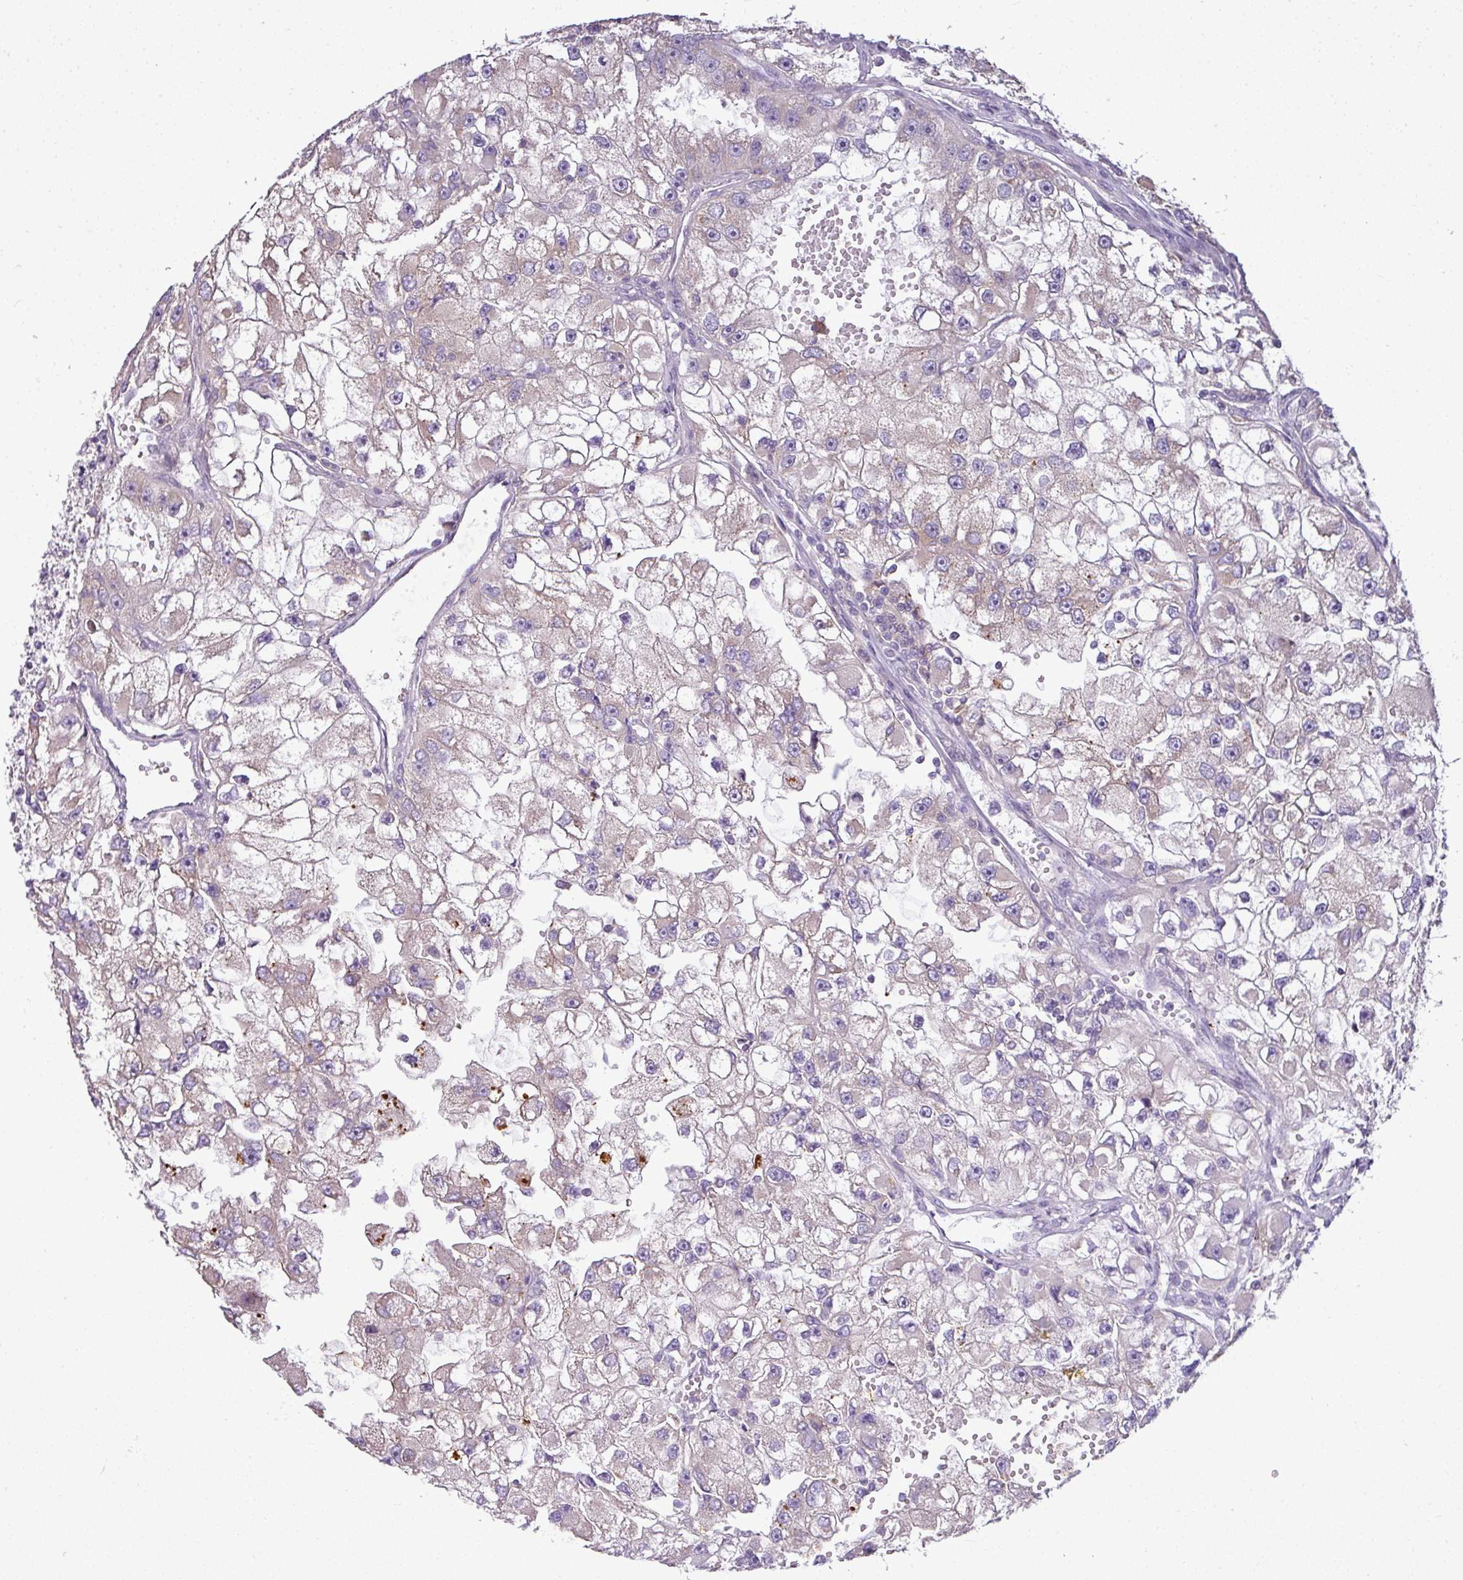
{"staining": {"intensity": "weak", "quantity": "<25%", "location": "cytoplasmic/membranous"}, "tissue": "renal cancer", "cell_type": "Tumor cells", "image_type": "cancer", "snomed": [{"axis": "morphology", "description": "Adenocarcinoma, NOS"}, {"axis": "topography", "description": "Kidney"}], "caption": "Immunohistochemistry (IHC) of human renal cancer reveals no staining in tumor cells.", "gene": "STAT5A", "patient": {"sex": "male", "age": 63}}